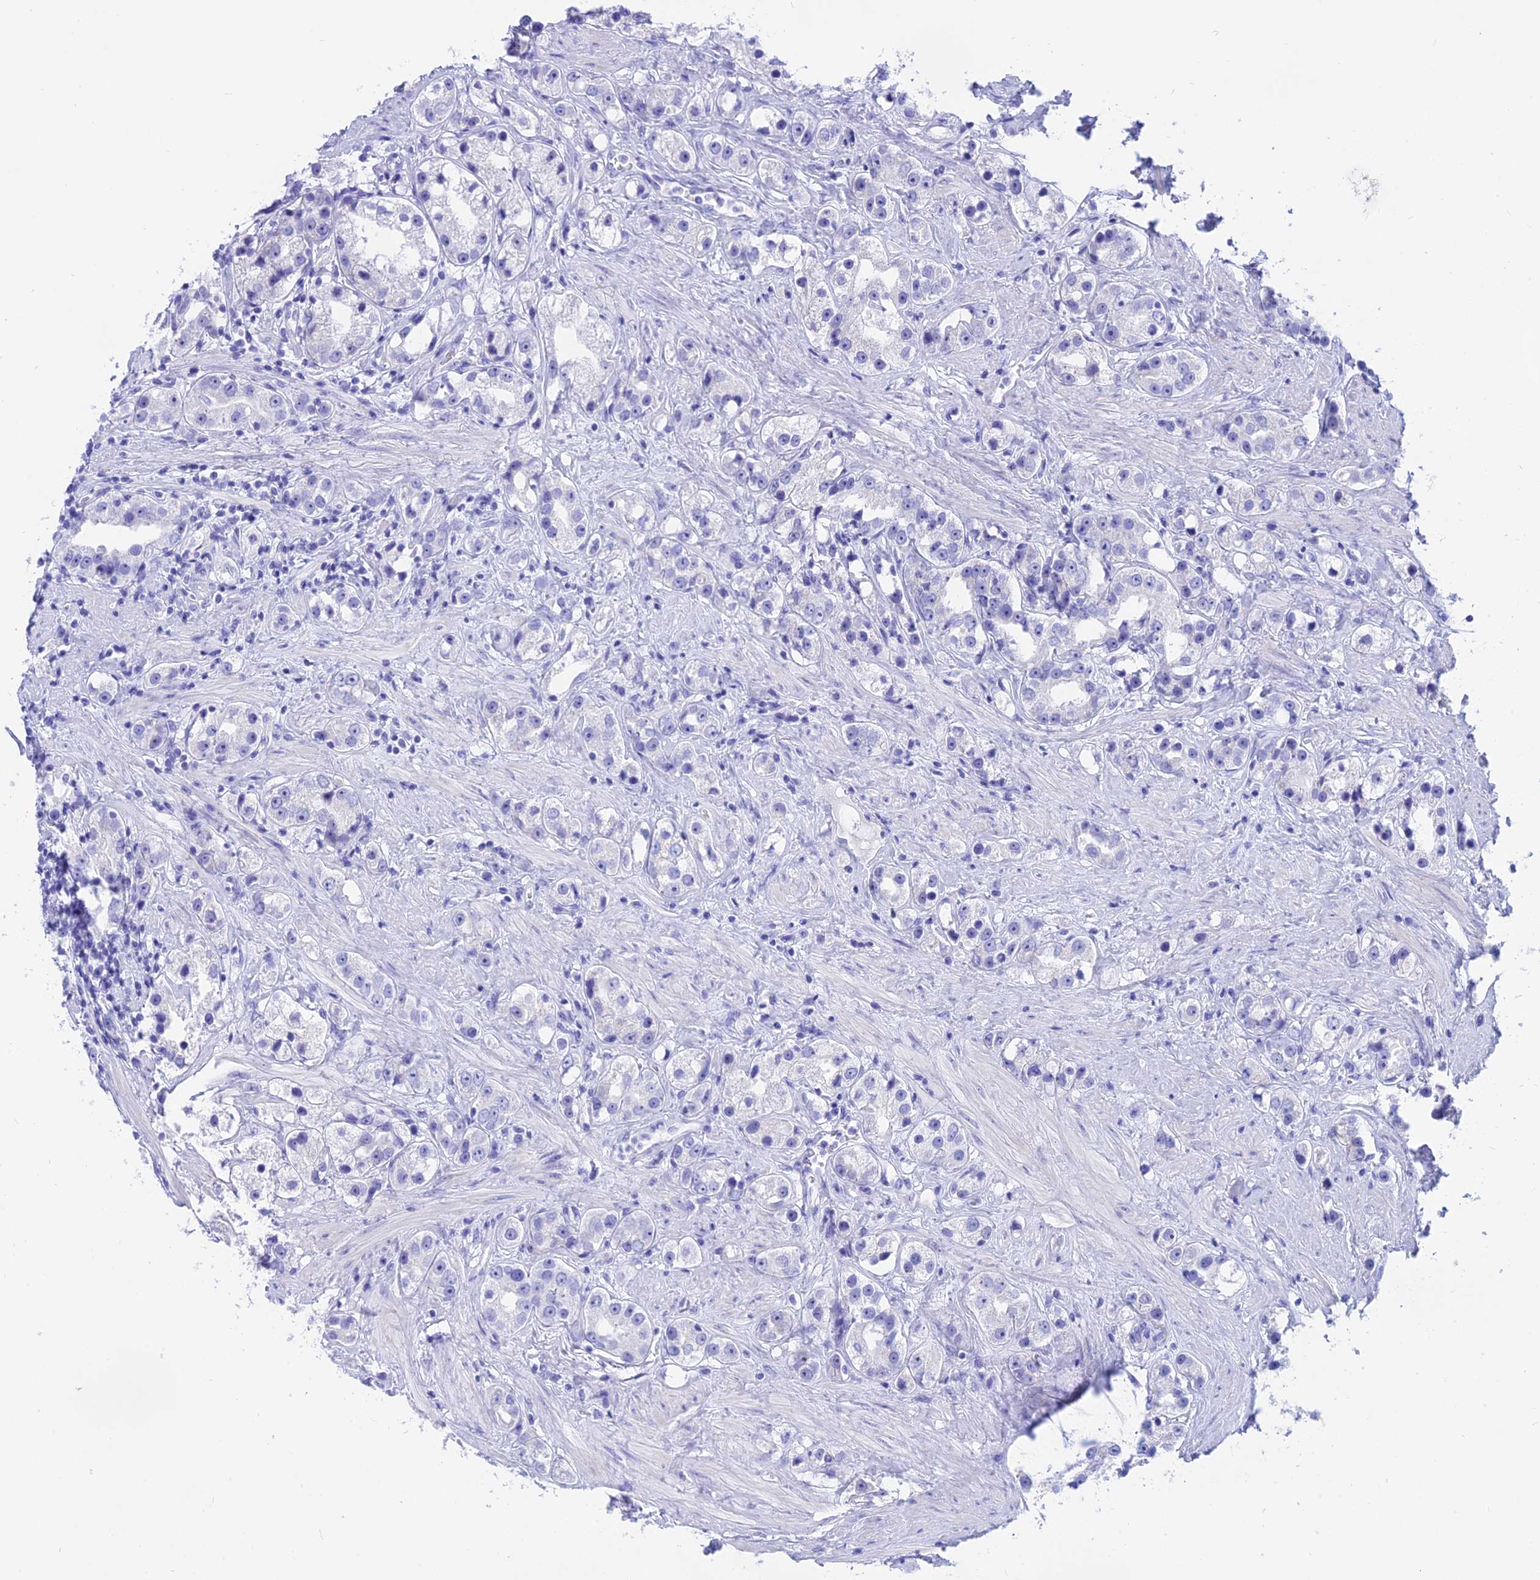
{"staining": {"intensity": "negative", "quantity": "none", "location": "none"}, "tissue": "prostate cancer", "cell_type": "Tumor cells", "image_type": "cancer", "snomed": [{"axis": "morphology", "description": "Adenocarcinoma, NOS"}, {"axis": "topography", "description": "Prostate"}], "caption": "The image shows no staining of tumor cells in prostate cancer (adenocarcinoma).", "gene": "ISCA1", "patient": {"sex": "male", "age": 79}}